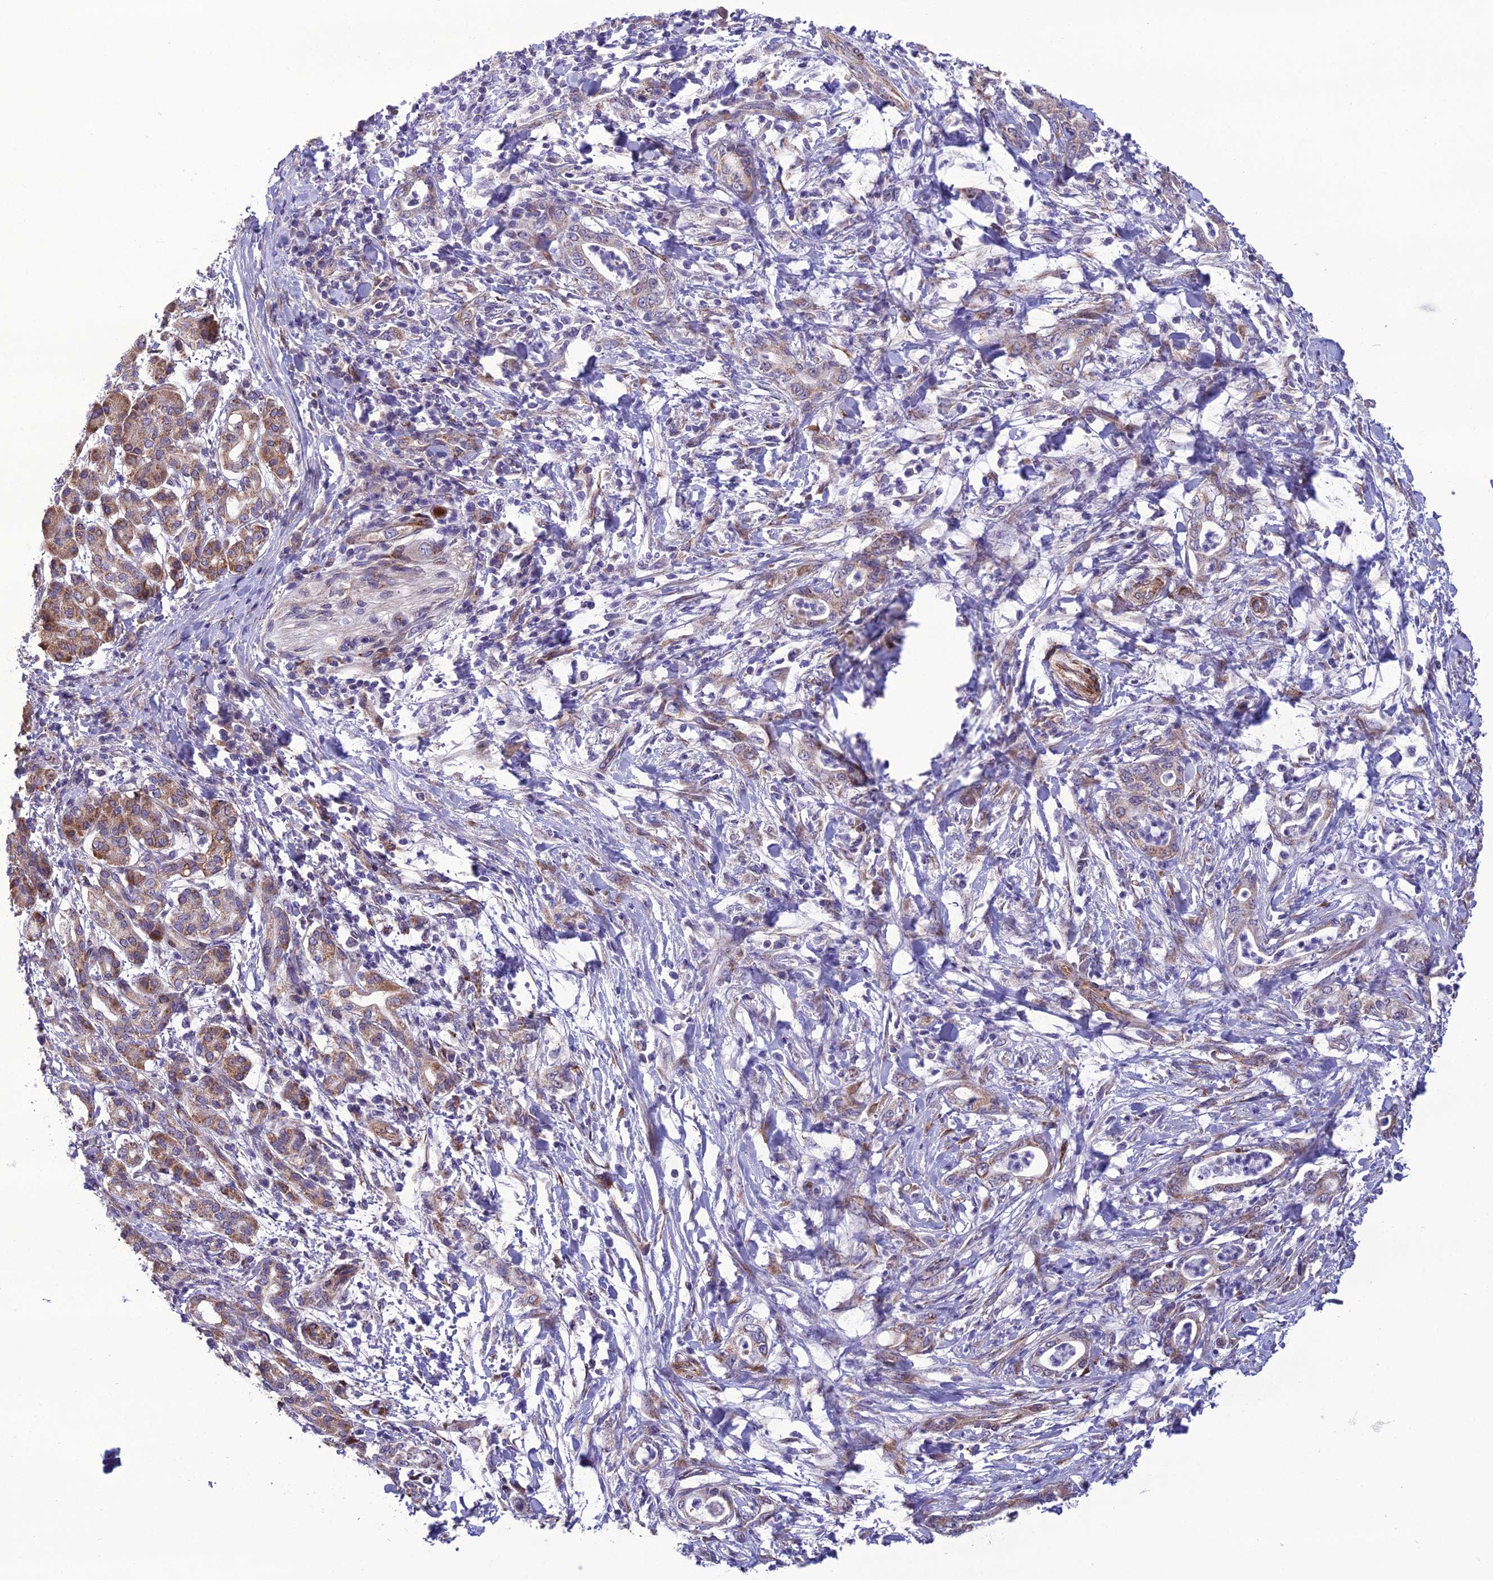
{"staining": {"intensity": "moderate", "quantity": "<25%", "location": "cytoplasmic/membranous"}, "tissue": "pancreatic cancer", "cell_type": "Tumor cells", "image_type": "cancer", "snomed": [{"axis": "morphology", "description": "Normal tissue, NOS"}, {"axis": "morphology", "description": "Adenocarcinoma, NOS"}, {"axis": "topography", "description": "Pancreas"}], "caption": "An image of adenocarcinoma (pancreatic) stained for a protein displays moderate cytoplasmic/membranous brown staining in tumor cells.", "gene": "NODAL", "patient": {"sex": "female", "age": 55}}